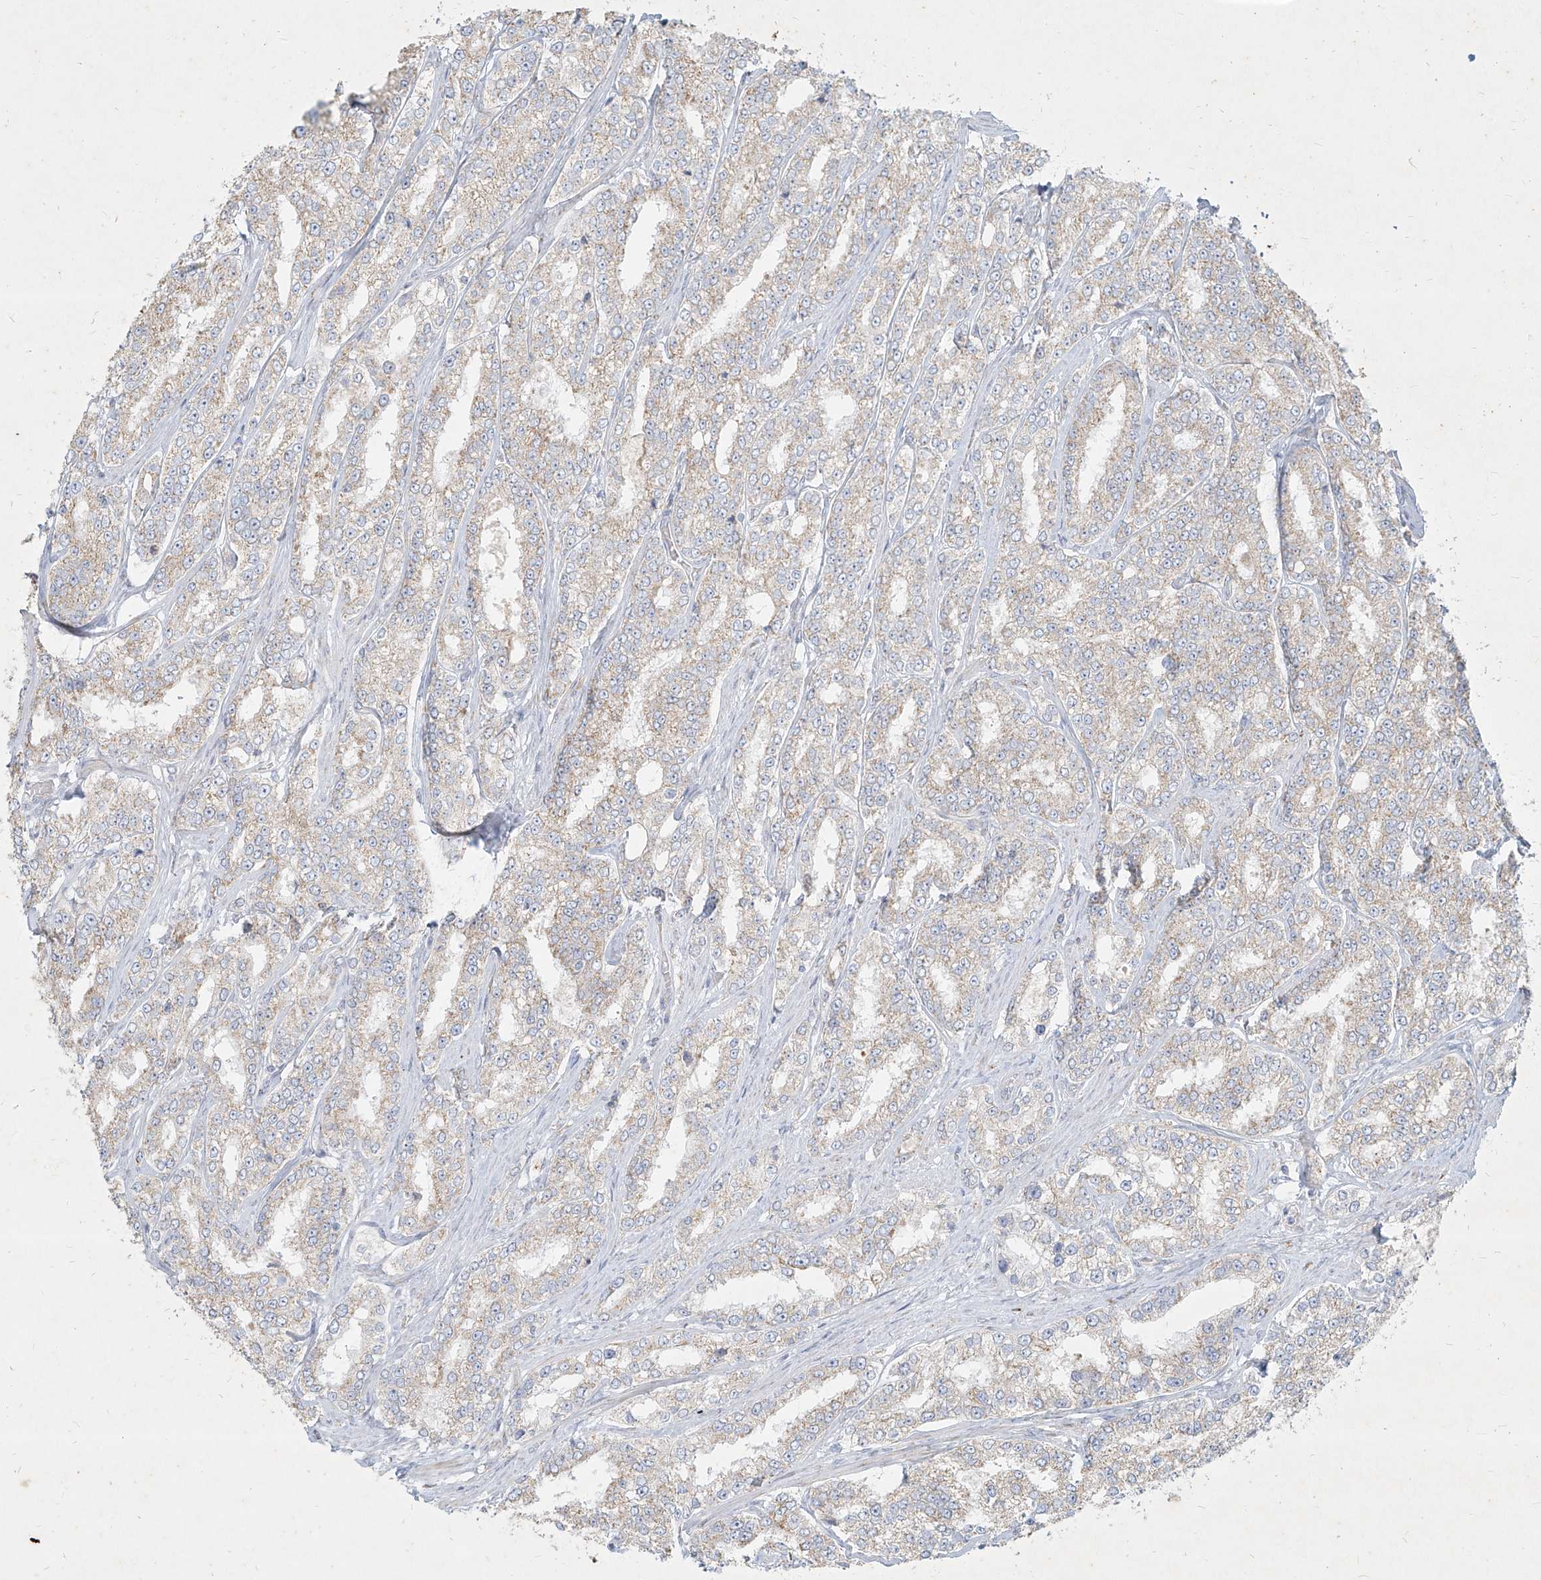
{"staining": {"intensity": "weak", "quantity": "25%-75%", "location": "cytoplasmic/membranous"}, "tissue": "prostate cancer", "cell_type": "Tumor cells", "image_type": "cancer", "snomed": [{"axis": "morphology", "description": "Normal tissue, NOS"}, {"axis": "morphology", "description": "Adenocarcinoma, High grade"}, {"axis": "topography", "description": "Prostate"}], "caption": "Brown immunohistochemical staining in human prostate cancer (high-grade adenocarcinoma) exhibits weak cytoplasmic/membranous expression in about 25%-75% of tumor cells.", "gene": "MTX2", "patient": {"sex": "male", "age": 83}}